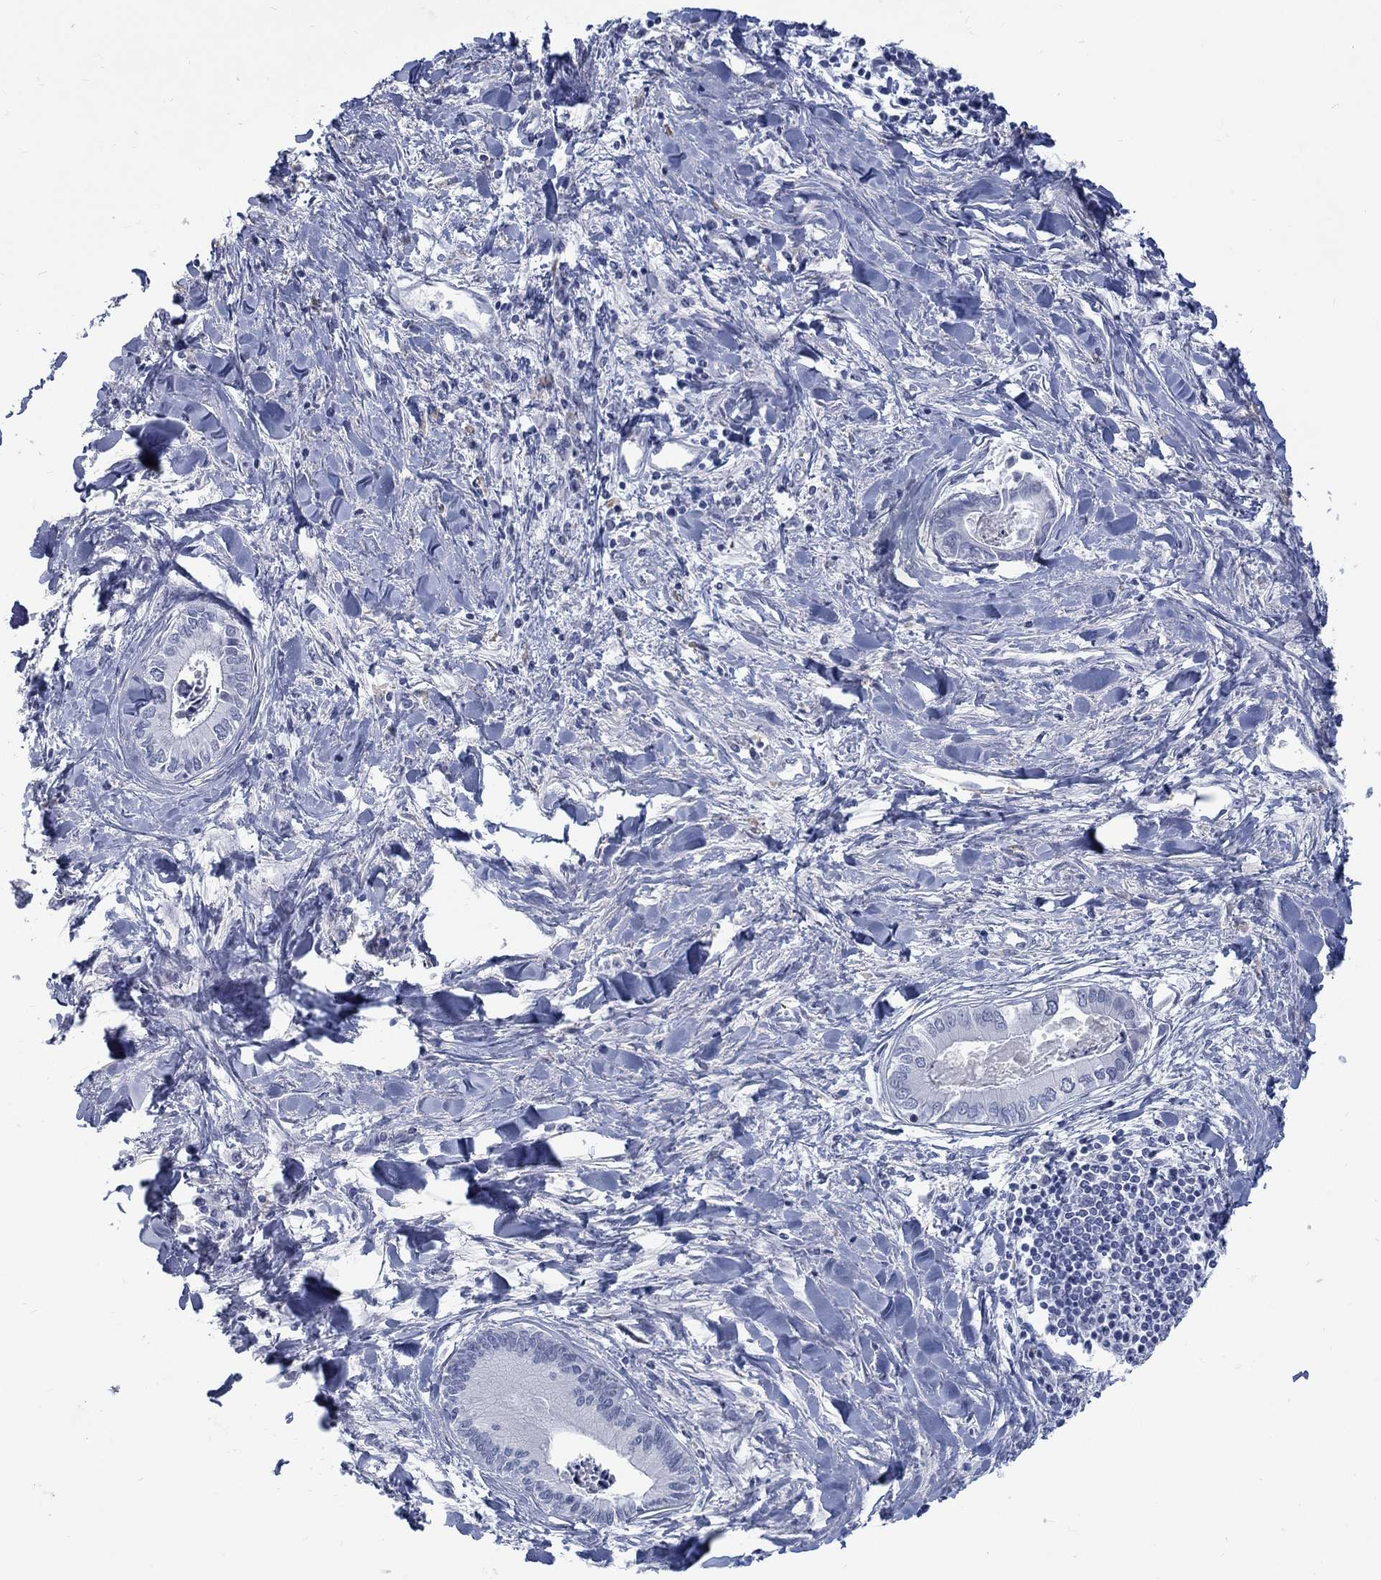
{"staining": {"intensity": "negative", "quantity": "none", "location": "none"}, "tissue": "liver cancer", "cell_type": "Tumor cells", "image_type": "cancer", "snomed": [{"axis": "morphology", "description": "Cholangiocarcinoma"}, {"axis": "topography", "description": "Liver"}], "caption": "This is an immunohistochemistry (IHC) image of human liver cancer. There is no positivity in tumor cells.", "gene": "RFTN2", "patient": {"sex": "male", "age": 66}}